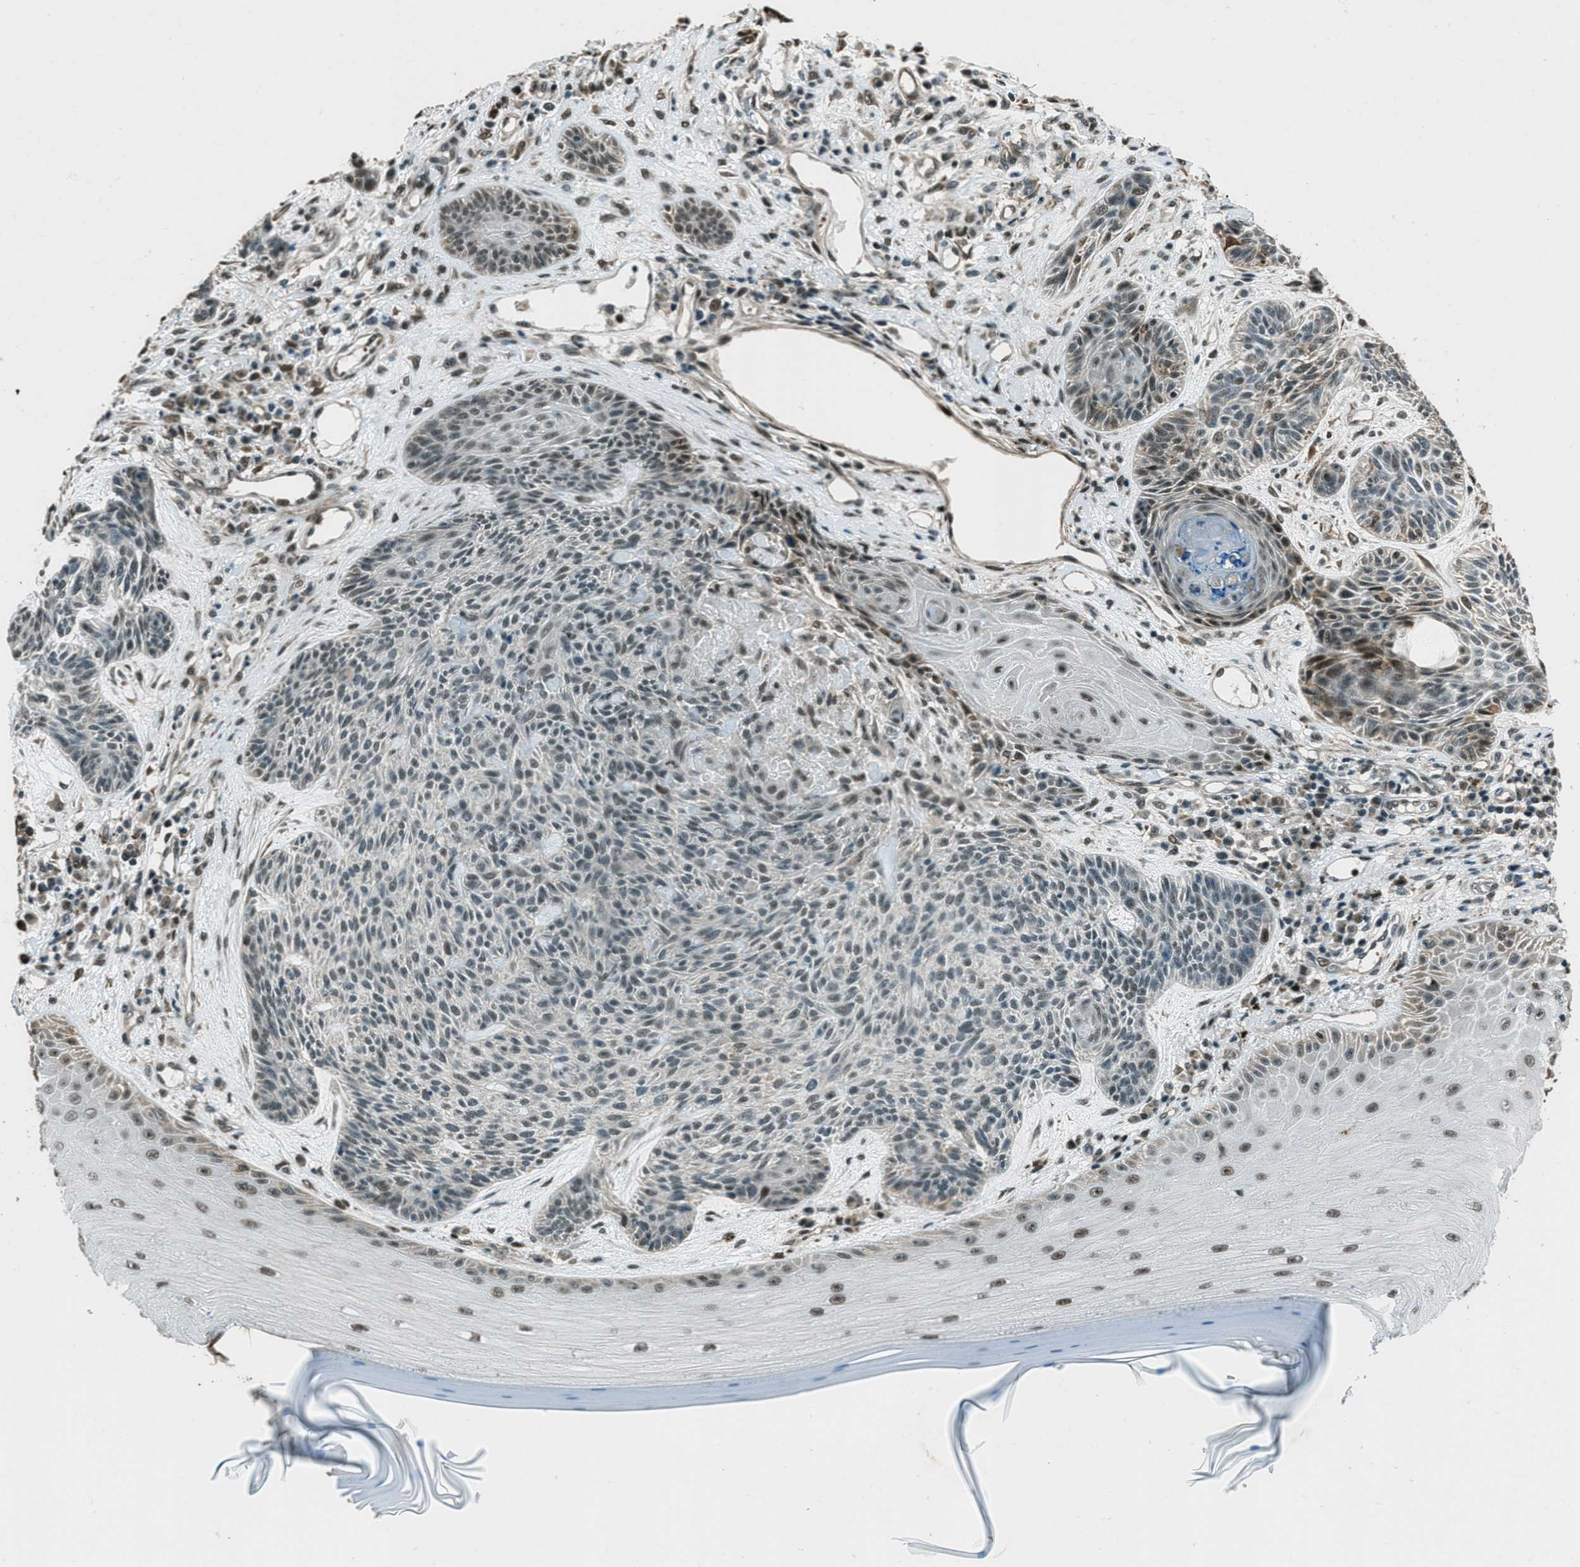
{"staining": {"intensity": "weak", "quantity": "<25%", "location": "nuclear"}, "tissue": "skin cancer", "cell_type": "Tumor cells", "image_type": "cancer", "snomed": [{"axis": "morphology", "description": "Basal cell carcinoma"}, {"axis": "topography", "description": "Skin"}], "caption": "High magnification brightfield microscopy of skin cancer stained with DAB (brown) and counterstained with hematoxylin (blue): tumor cells show no significant staining.", "gene": "TARDBP", "patient": {"sex": "male", "age": 55}}